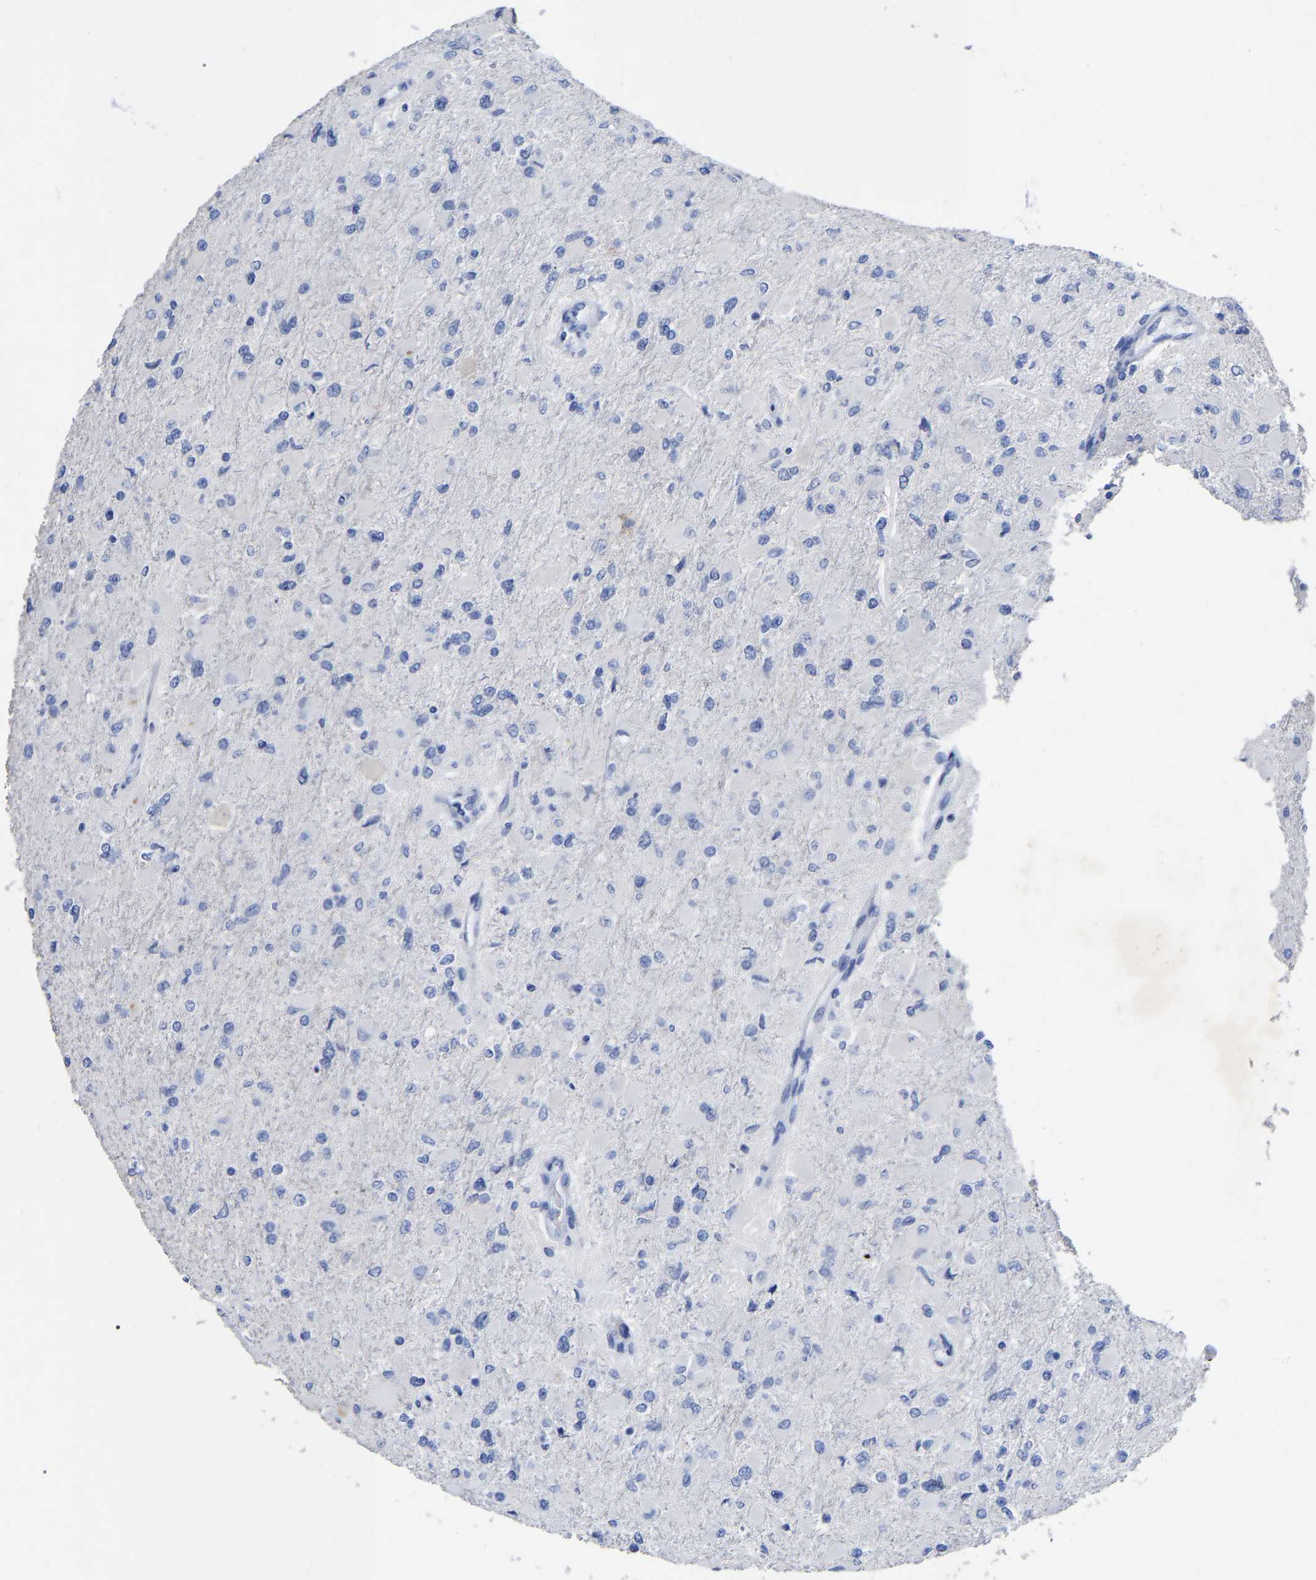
{"staining": {"intensity": "negative", "quantity": "none", "location": "none"}, "tissue": "glioma", "cell_type": "Tumor cells", "image_type": "cancer", "snomed": [{"axis": "morphology", "description": "Glioma, malignant, High grade"}, {"axis": "topography", "description": "Cerebral cortex"}], "caption": "Immunohistochemistry of glioma displays no staining in tumor cells. (DAB (3,3'-diaminobenzidine) IHC with hematoxylin counter stain).", "gene": "HAPLN1", "patient": {"sex": "female", "age": 36}}